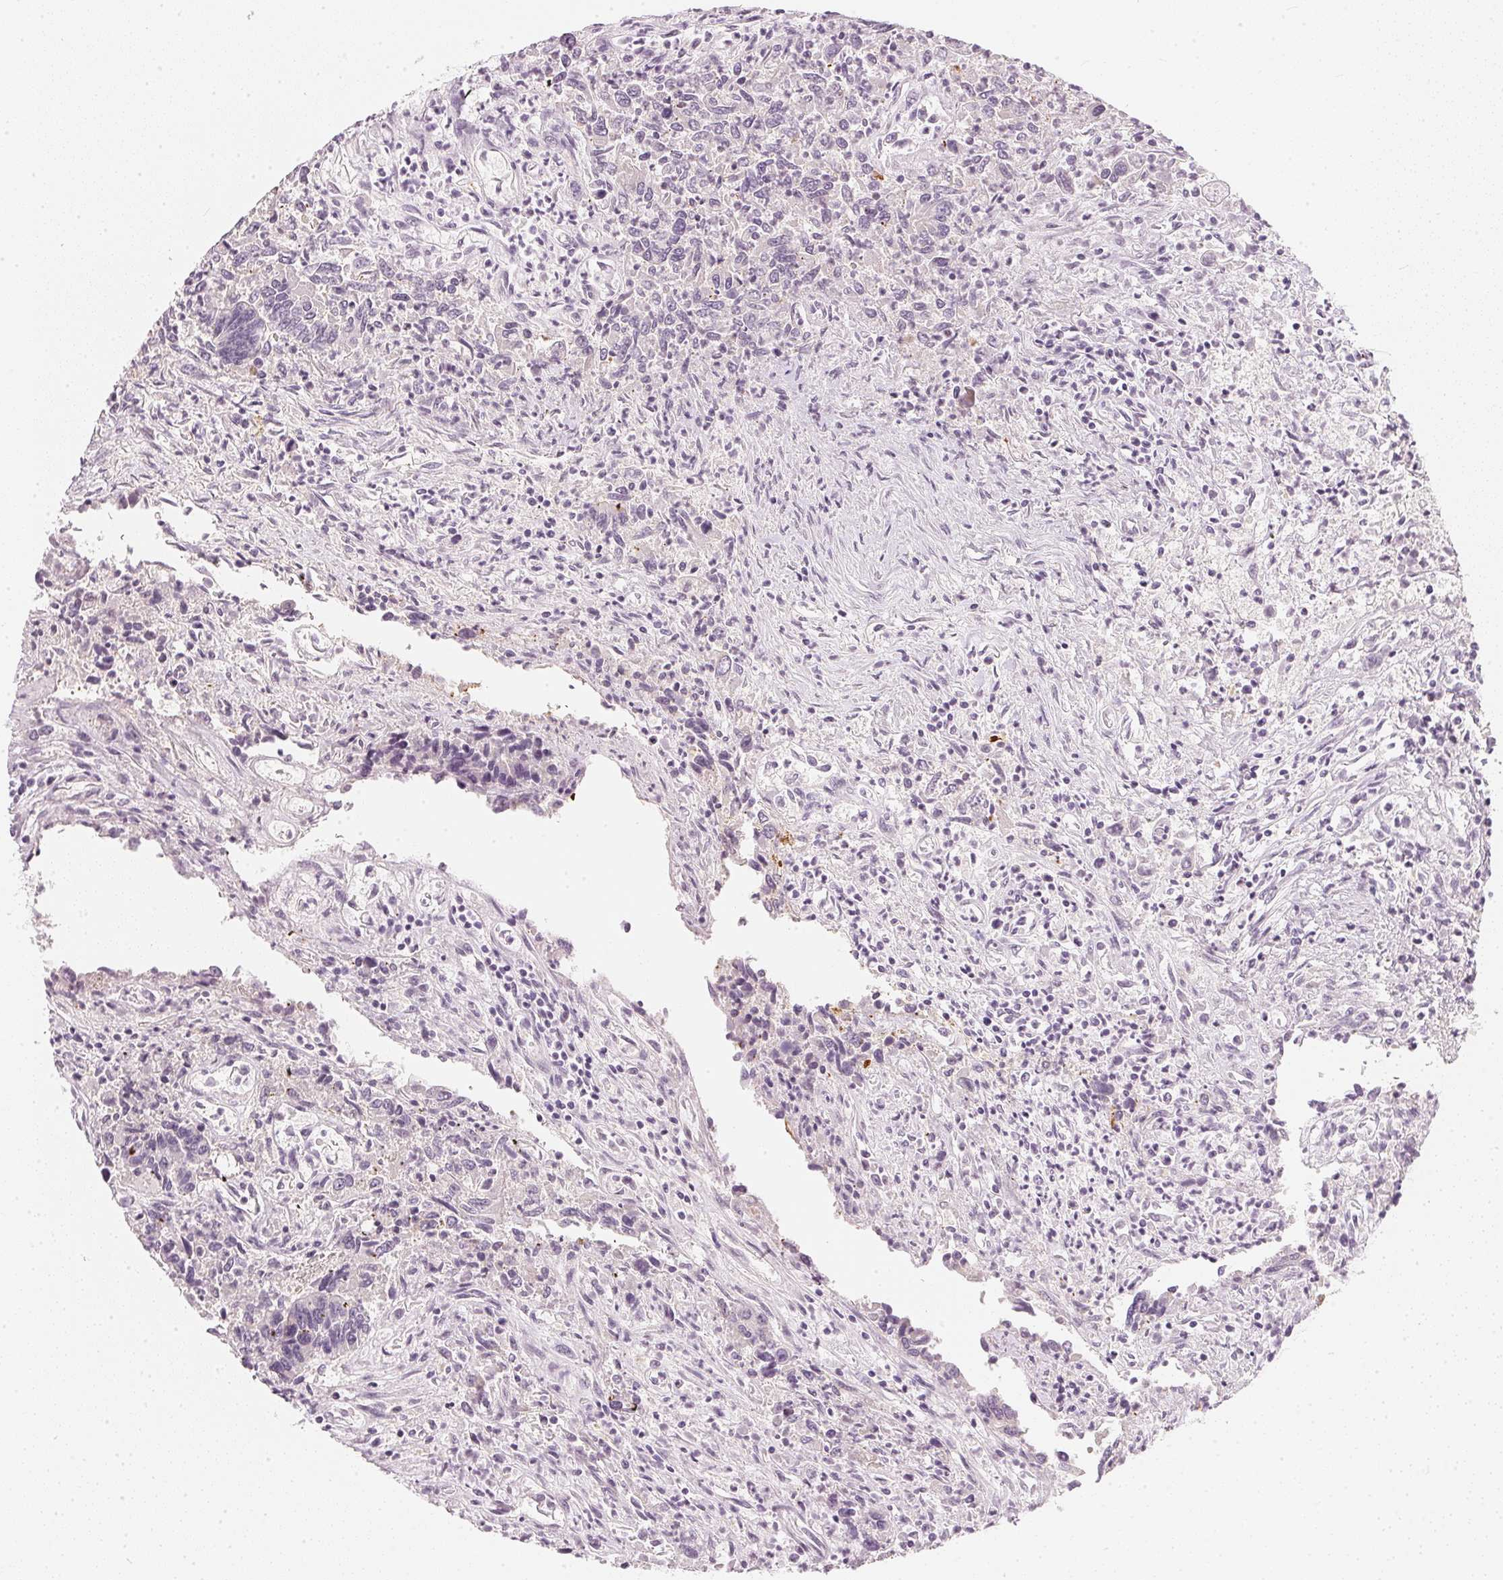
{"staining": {"intensity": "negative", "quantity": "none", "location": "none"}, "tissue": "colorectal cancer", "cell_type": "Tumor cells", "image_type": "cancer", "snomed": [{"axis": "morphology", "description": "Adenocarcinoma, NOS"}, {"axis": "topography", "description": "Colon"}], "caption": "Tumor cells are negative for protein expression in human colorectal adenocarcinoma. (DAB IHC with hematoxylin counter stain).", "gene": "CHST4", "patient": {"sex": "female", "age": 67}}